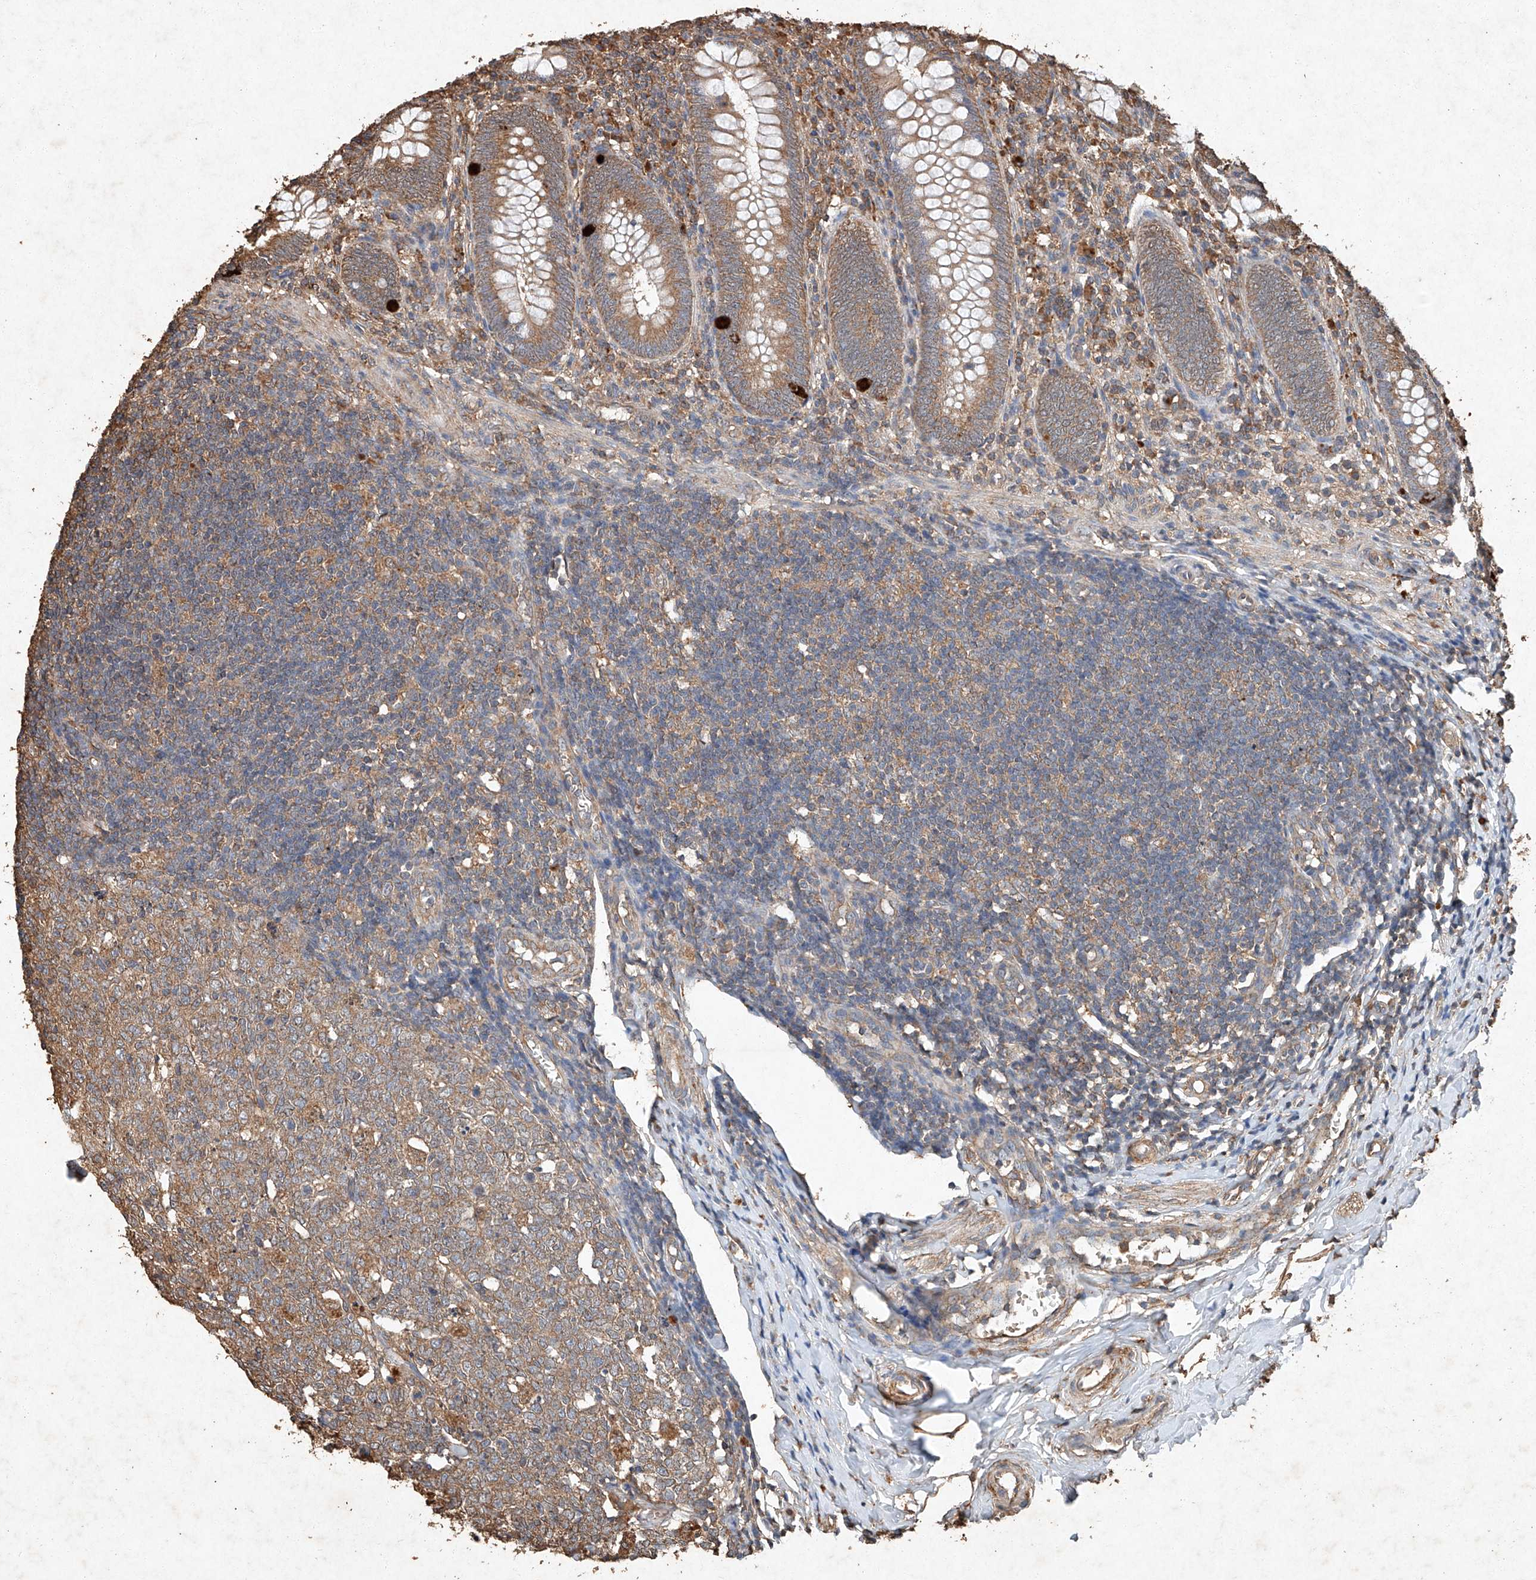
{"staining": {"intensity": "moderate", "quantity": ">75%", "location": "cytoplasmic/membranous"}, "tissue": "appendix", "cell_type": "Glandular cells", "image_type": "normal", "snomed": [{"axis": "morphology", "description": "Normal tissue, NOS"}, {"axis": "topography", "description": "Appendix"}], "caption": "DAB immunohistochemical staining of benign human appendix reveals moderate cytoplasmic/membranous protein expression in about >75% of glandular cells.", "gene": "STK3", "patient": {"sex": "male", "age": 14}}